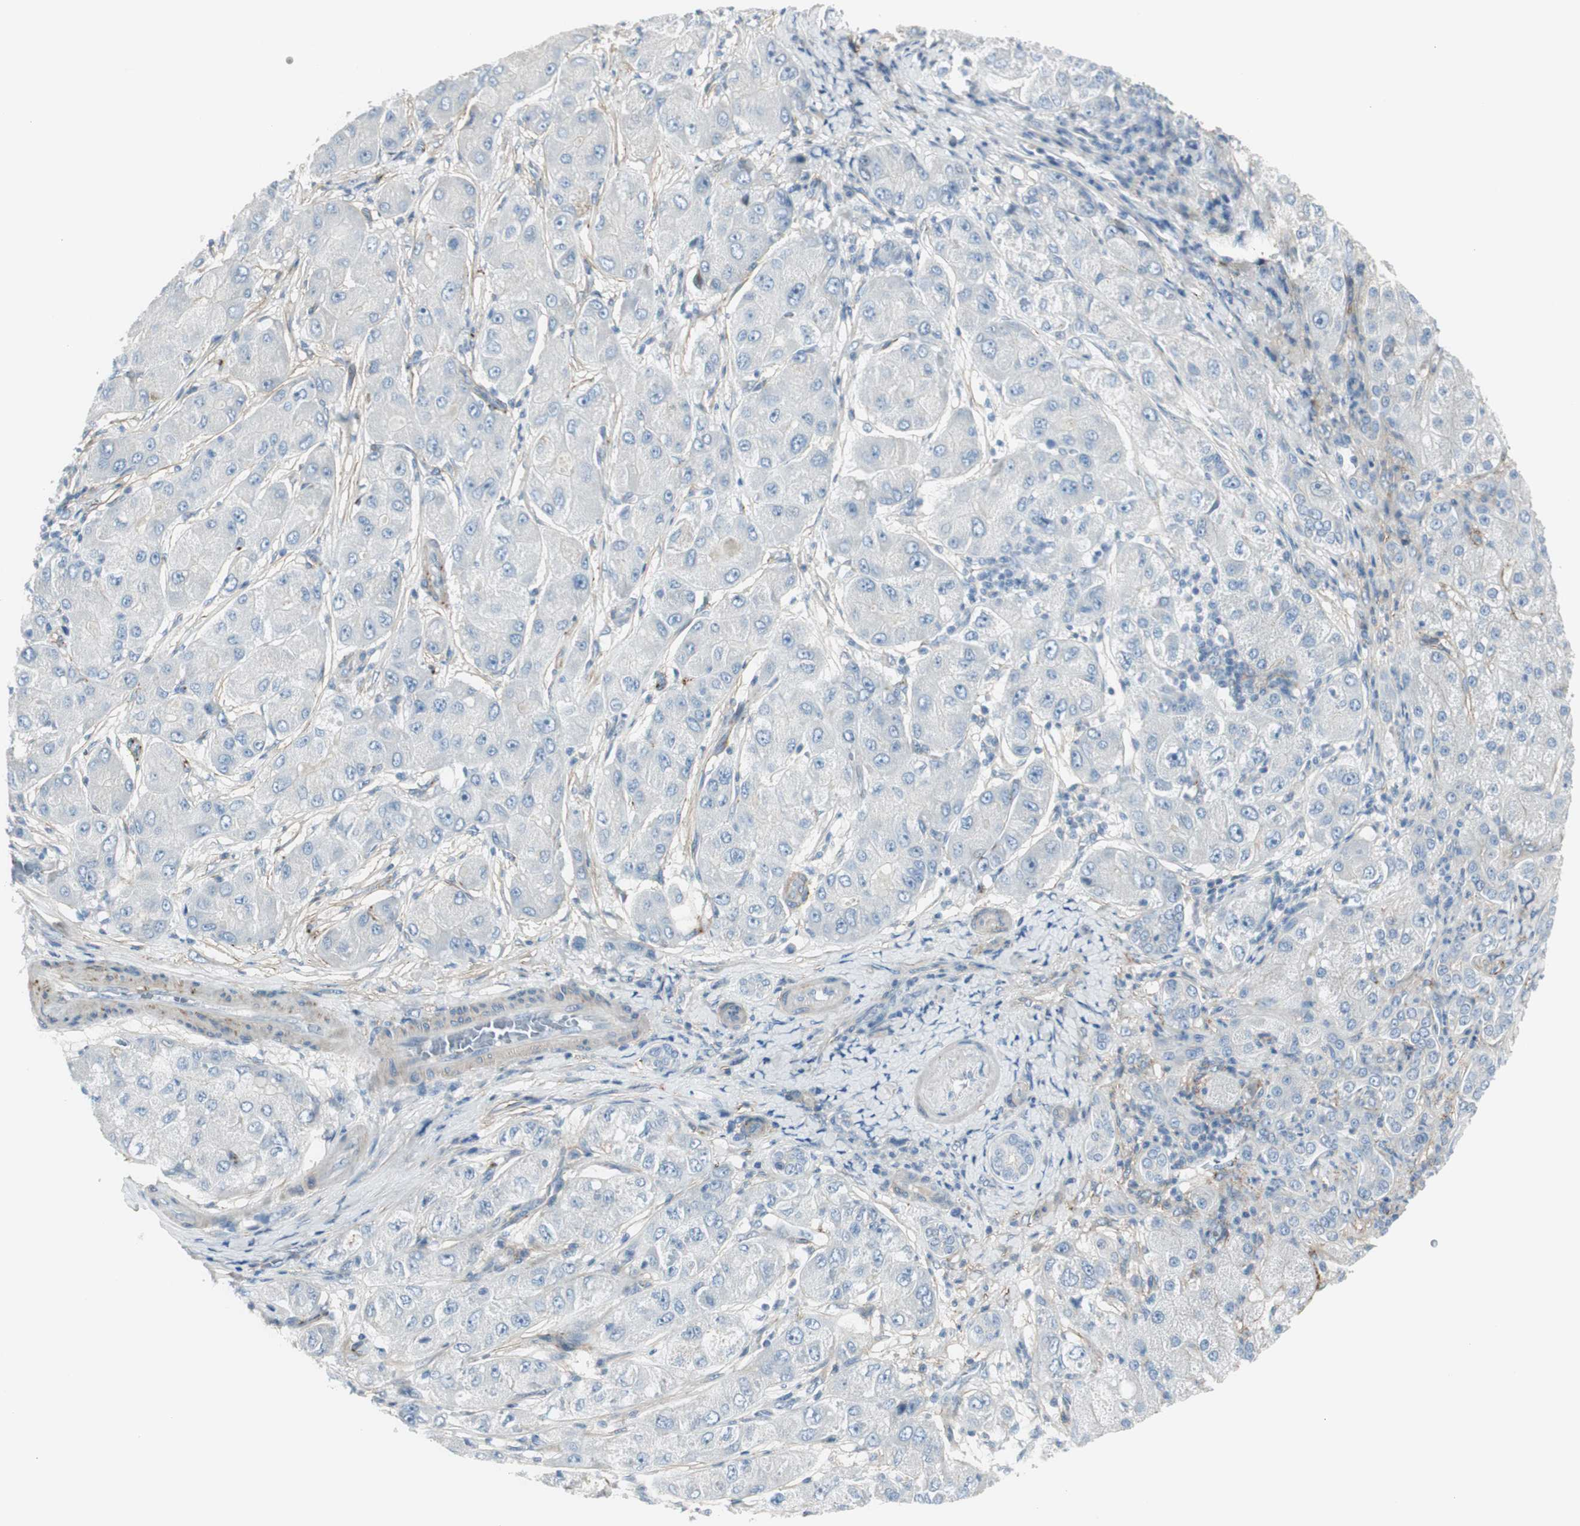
{"staining": {"intensity": "negative", "quantity": "none", "location": "none"}, "tissue": "liver cancer", "cell_type": "Tumor cells", "image_type": "cancer", "snomed": [{"axis": "morphology", "description": "Carcinoma, Hepatocellular, NOS"}, {"axis": "topography", "description": "Liver"}], "caption": "Tumor cells show no significant staining in liver cancer (hepatocellular carcinoma). (Brightfield microscopy of DAB (3,3'-diaminobenzidine) IHC at high magnification).", "gene": "CACNA2D1", "patient": {"sex": "male", "age": 80}}